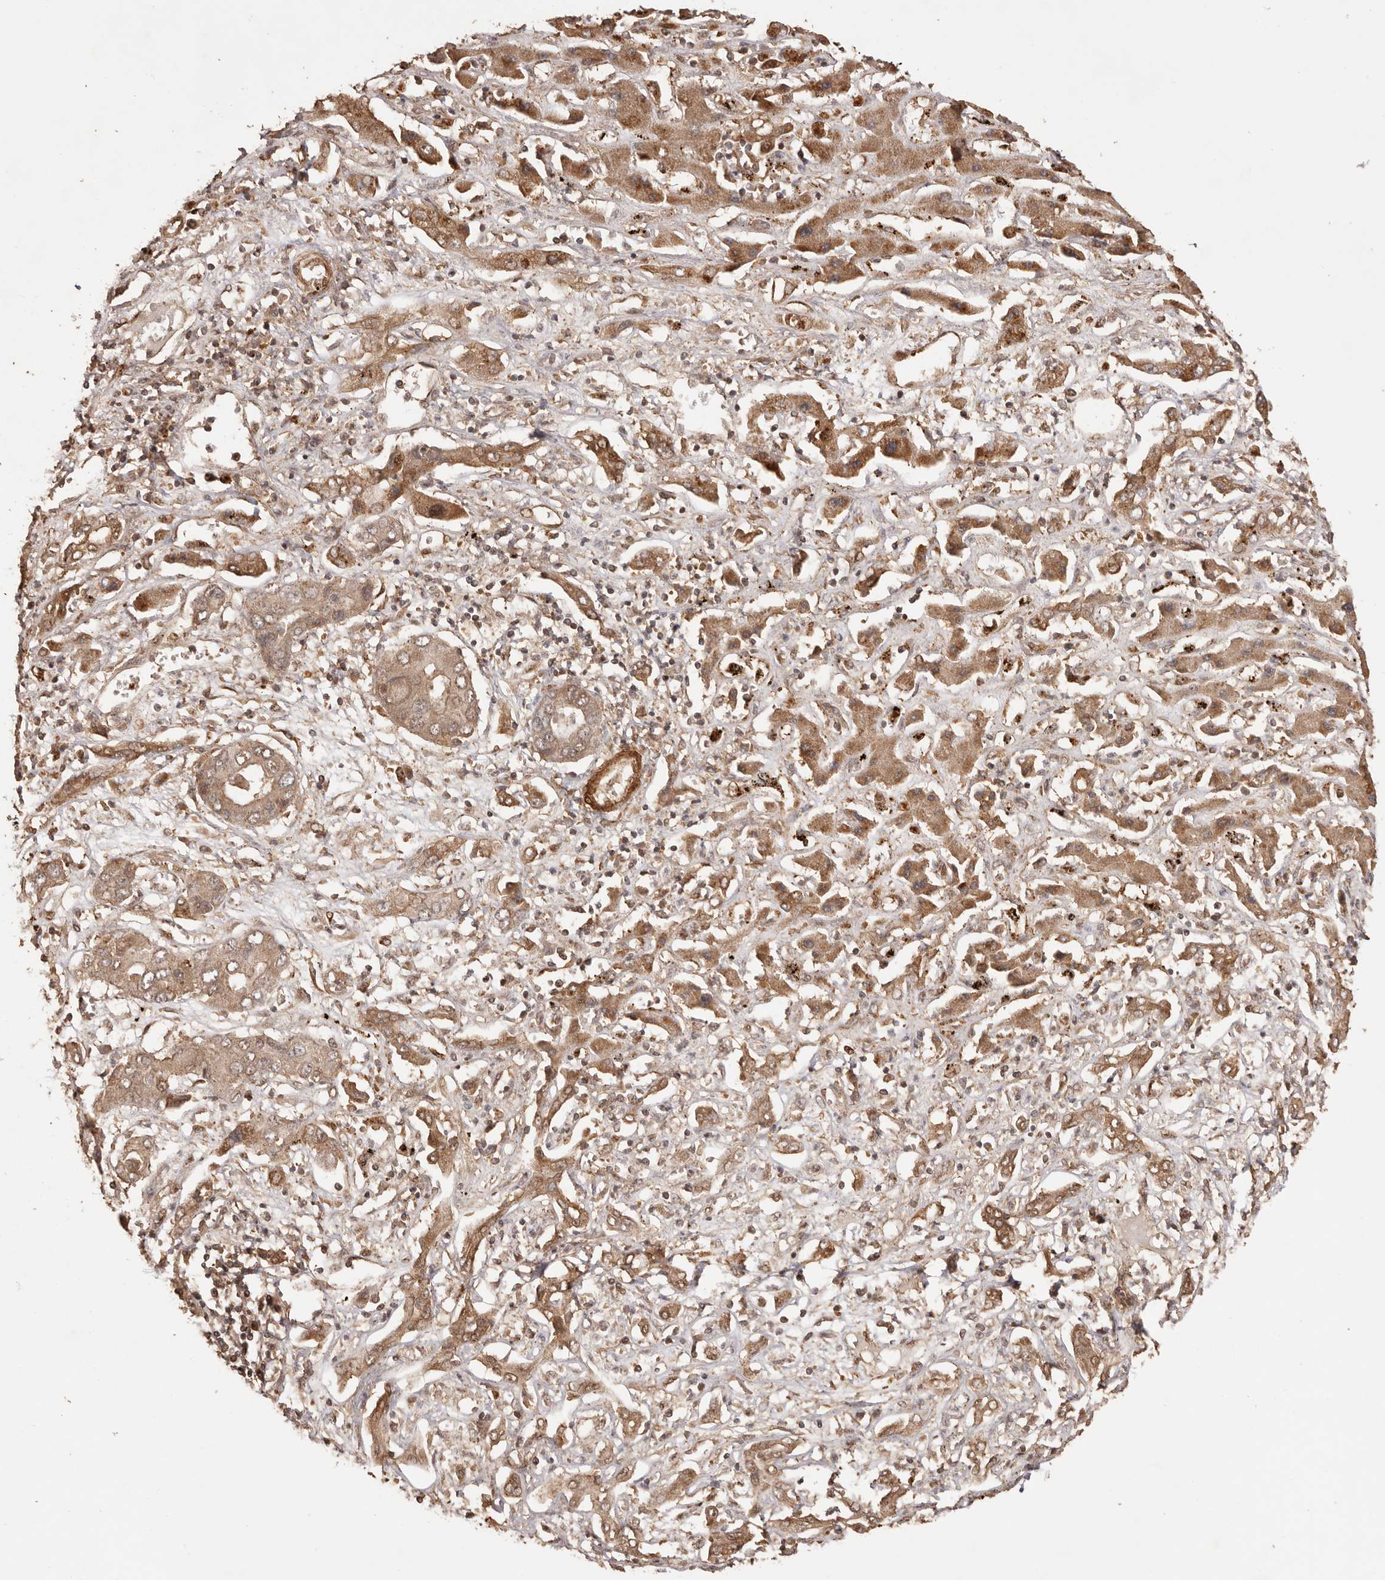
{"staining": {"intensity": "moderate", "quantity": ">75%", "location": "cytoplasmic/membranous"}, "tissue": "liver cancer", "cell_type": "Tumor cells", "image_type": "cancer", "snomed": [{"axis": "morphology", "description": "Cholangiocarcinoma"}, {"axis": "topography", "description": "Liver"}], "caption": "This histopathology image reveals IHC staining of human cholangiocarcinoma (liver), with medium moderate cytoplasmic/membranous positivity in approximately >75% of tumor cells.", "gene": "UBR2", "patient": {"sex": "male", "age": 67}}